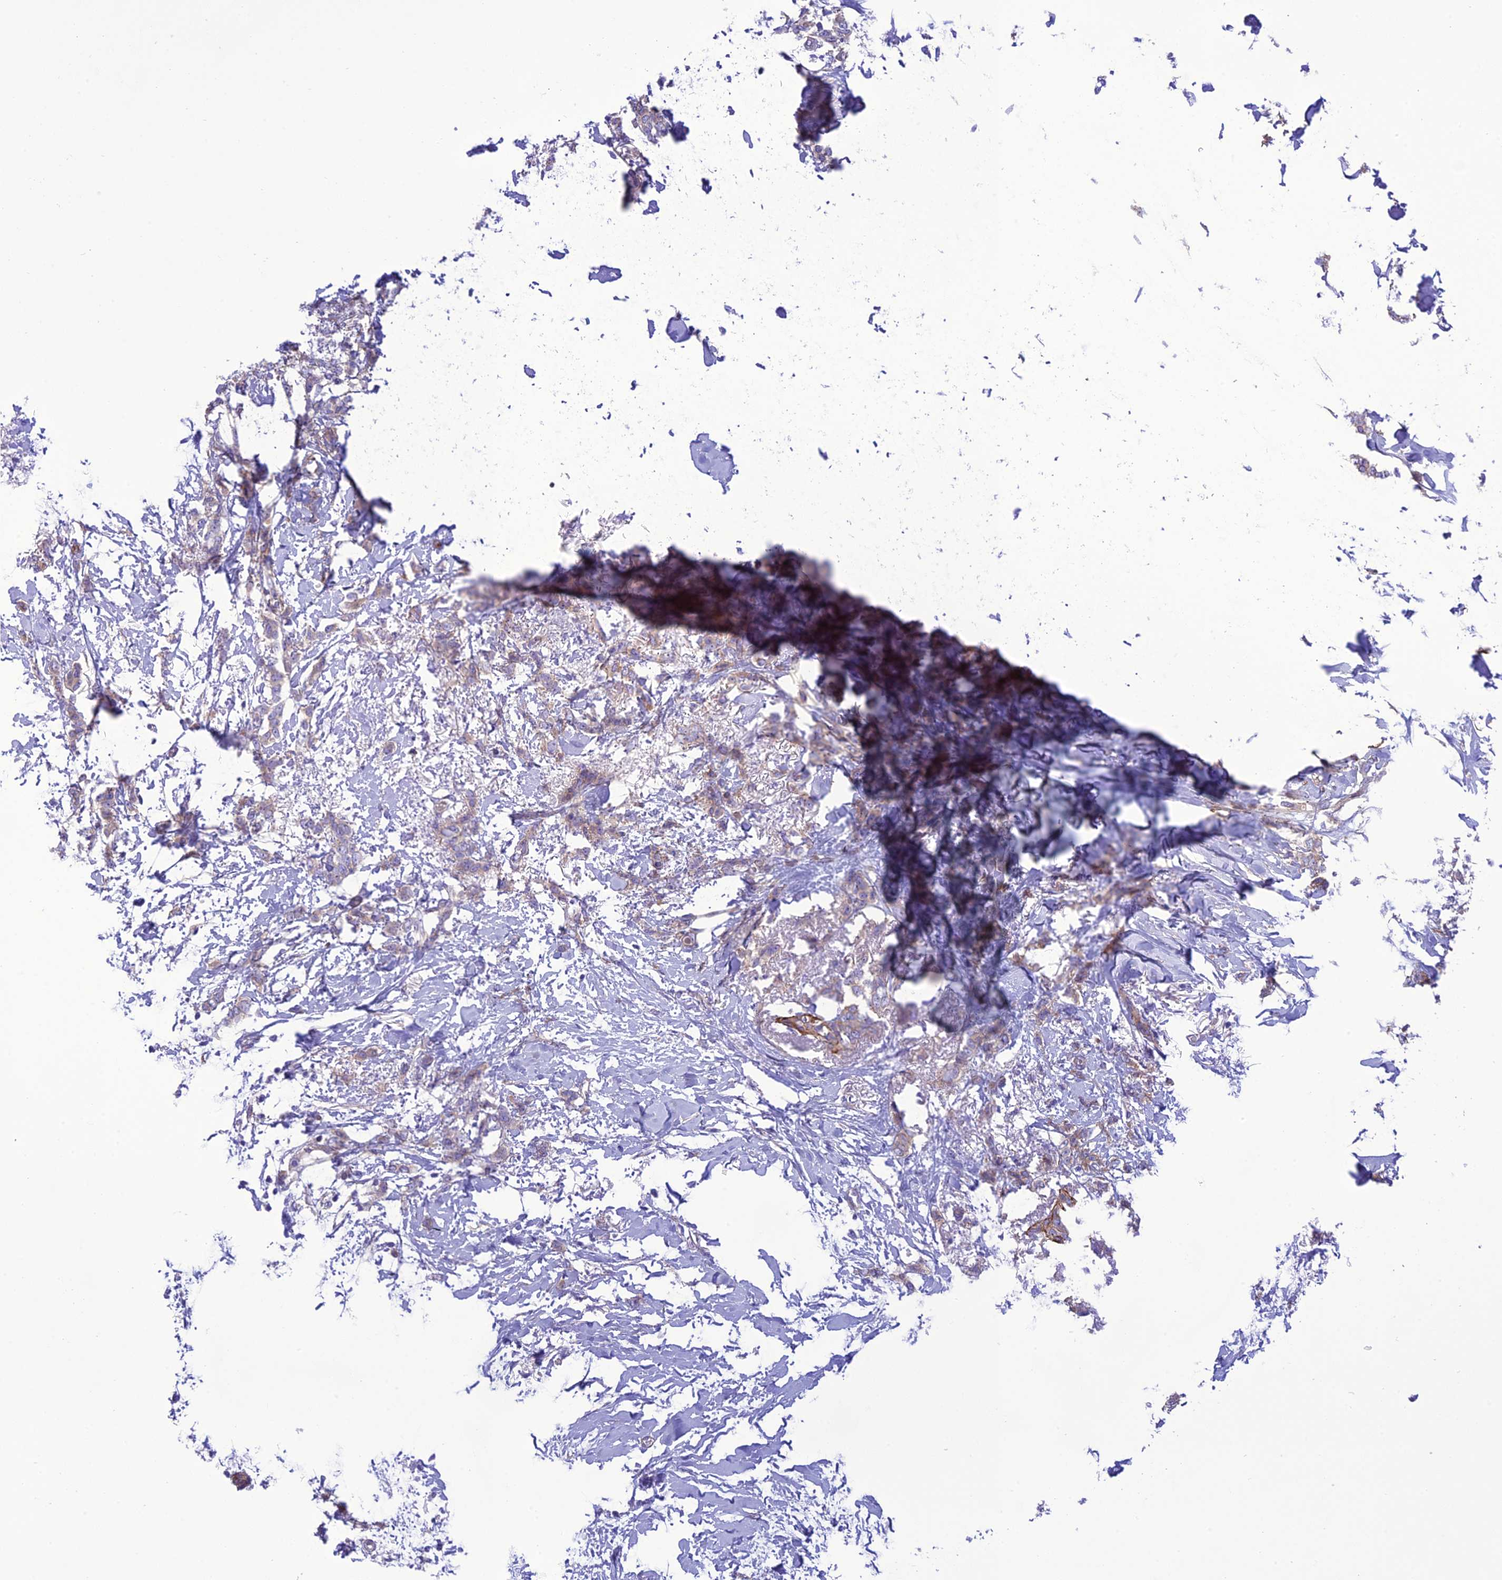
{"staining": {"intensity": "weak", "quantity": "<25%", "location": "cytoplasmic/membranous"}, "tissue": "breast cancer", "cell_type": "Tumor cells", "image_type": "cancer", "snomed": [{"axis": "morphology", "description": "Duct carcinoma"}, {"axis": "topography", "description": "Breast"}], "caption": "Tumor cells are negative for protein expression in human breast cancer.", "gene": "FRA10AC1", "patient": {"sex": "female", "age": 72}}